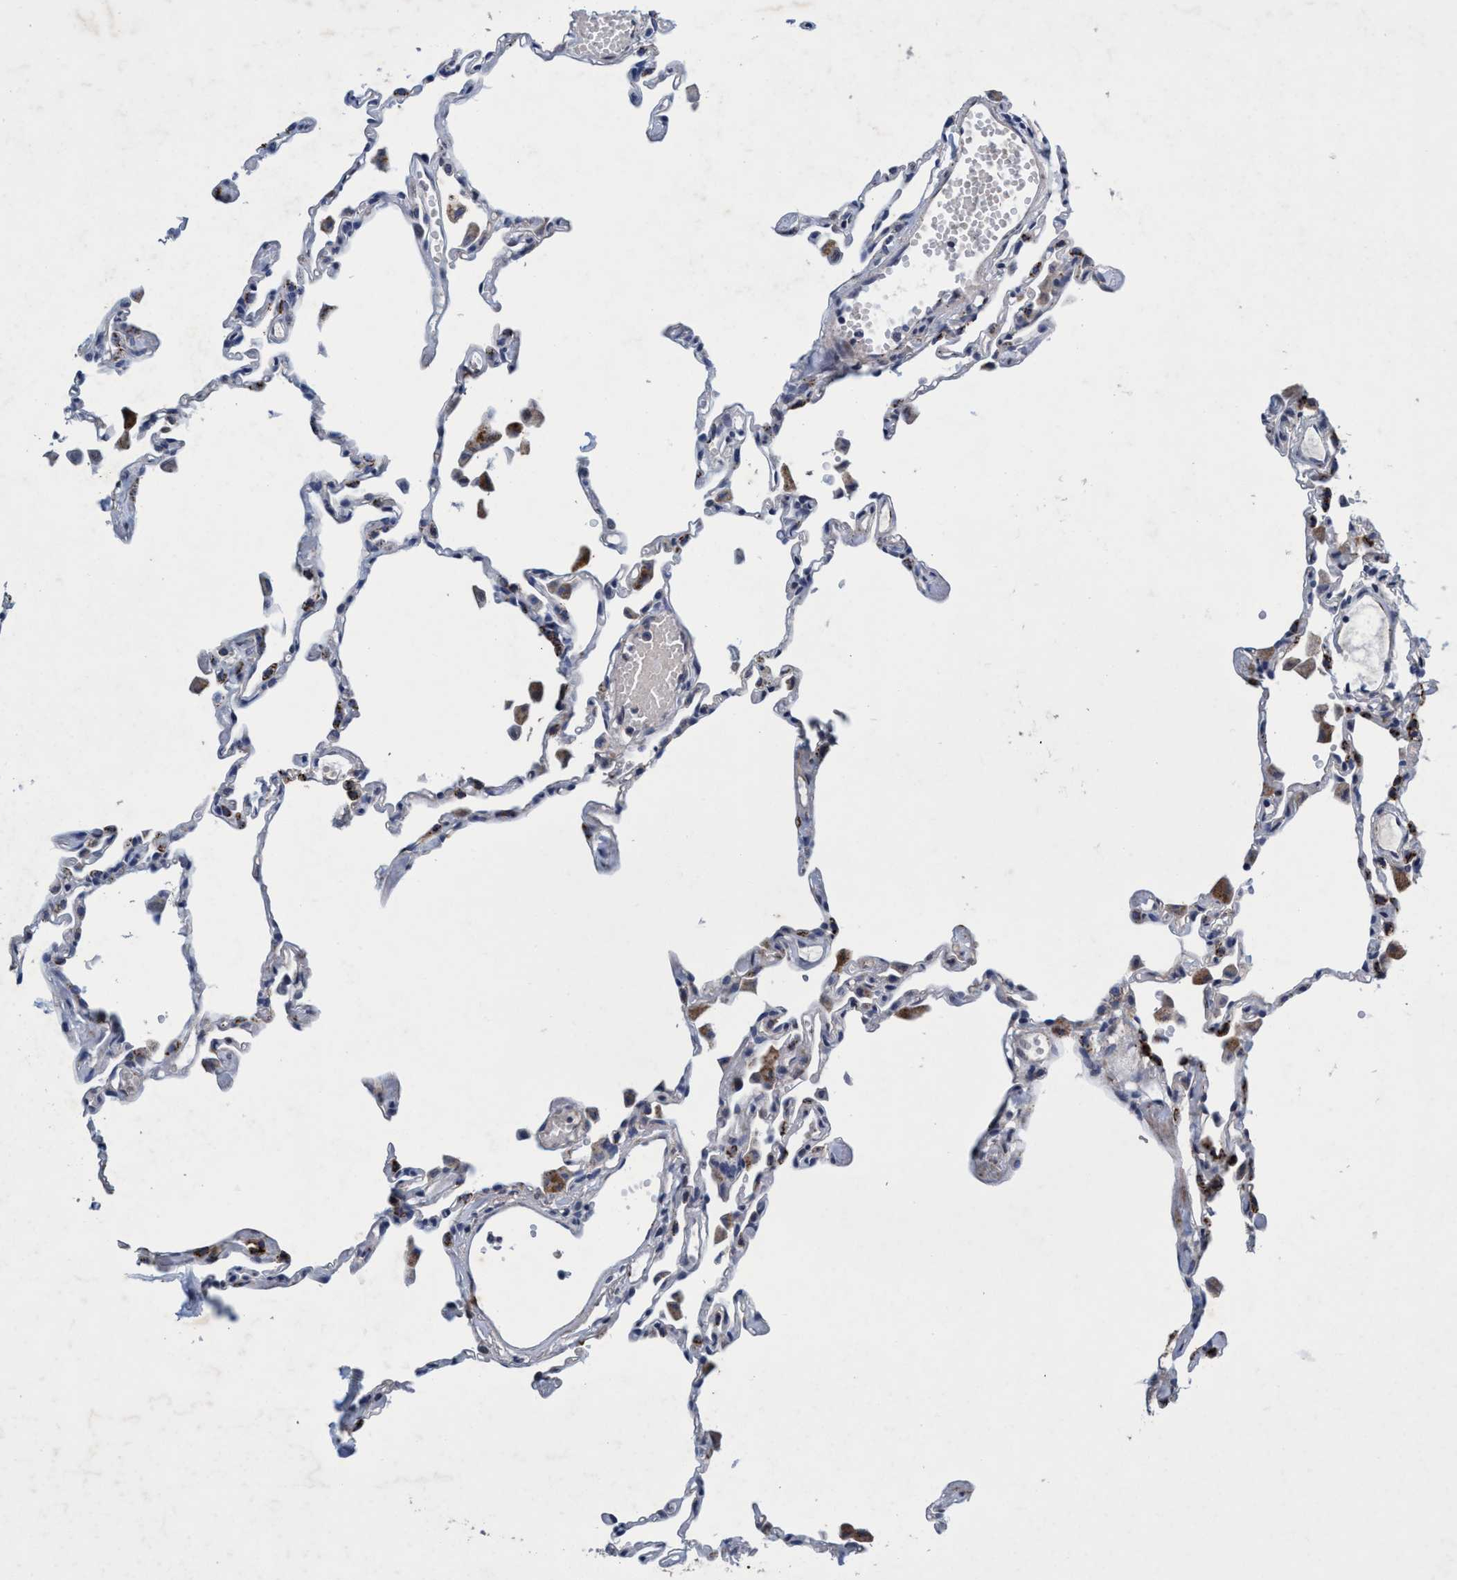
{"staining": {"intensity": "moderate", "quantity": "<25%", "location": "cytoplasmic/membranous"}, "tissue": "lung", "cell_type": "Alveolar cells", "image_type": "normal", "snomed": [{"axis": "morphology", "description": "Normal tissue, NOS"}, {"axis": "topography", "description": "Lung"}], "caption": "Immunohistochemistry histopathology image of benign lung: human lung stained using IHC displays low levels of moderate protein expression localized specifically in the cytoplasmic/membranous of alveolar cells, appearing as a cytoplasmic/membranous brown color.", "gene": "GRB14", "patient": {"sex": "female", "age": 49}}